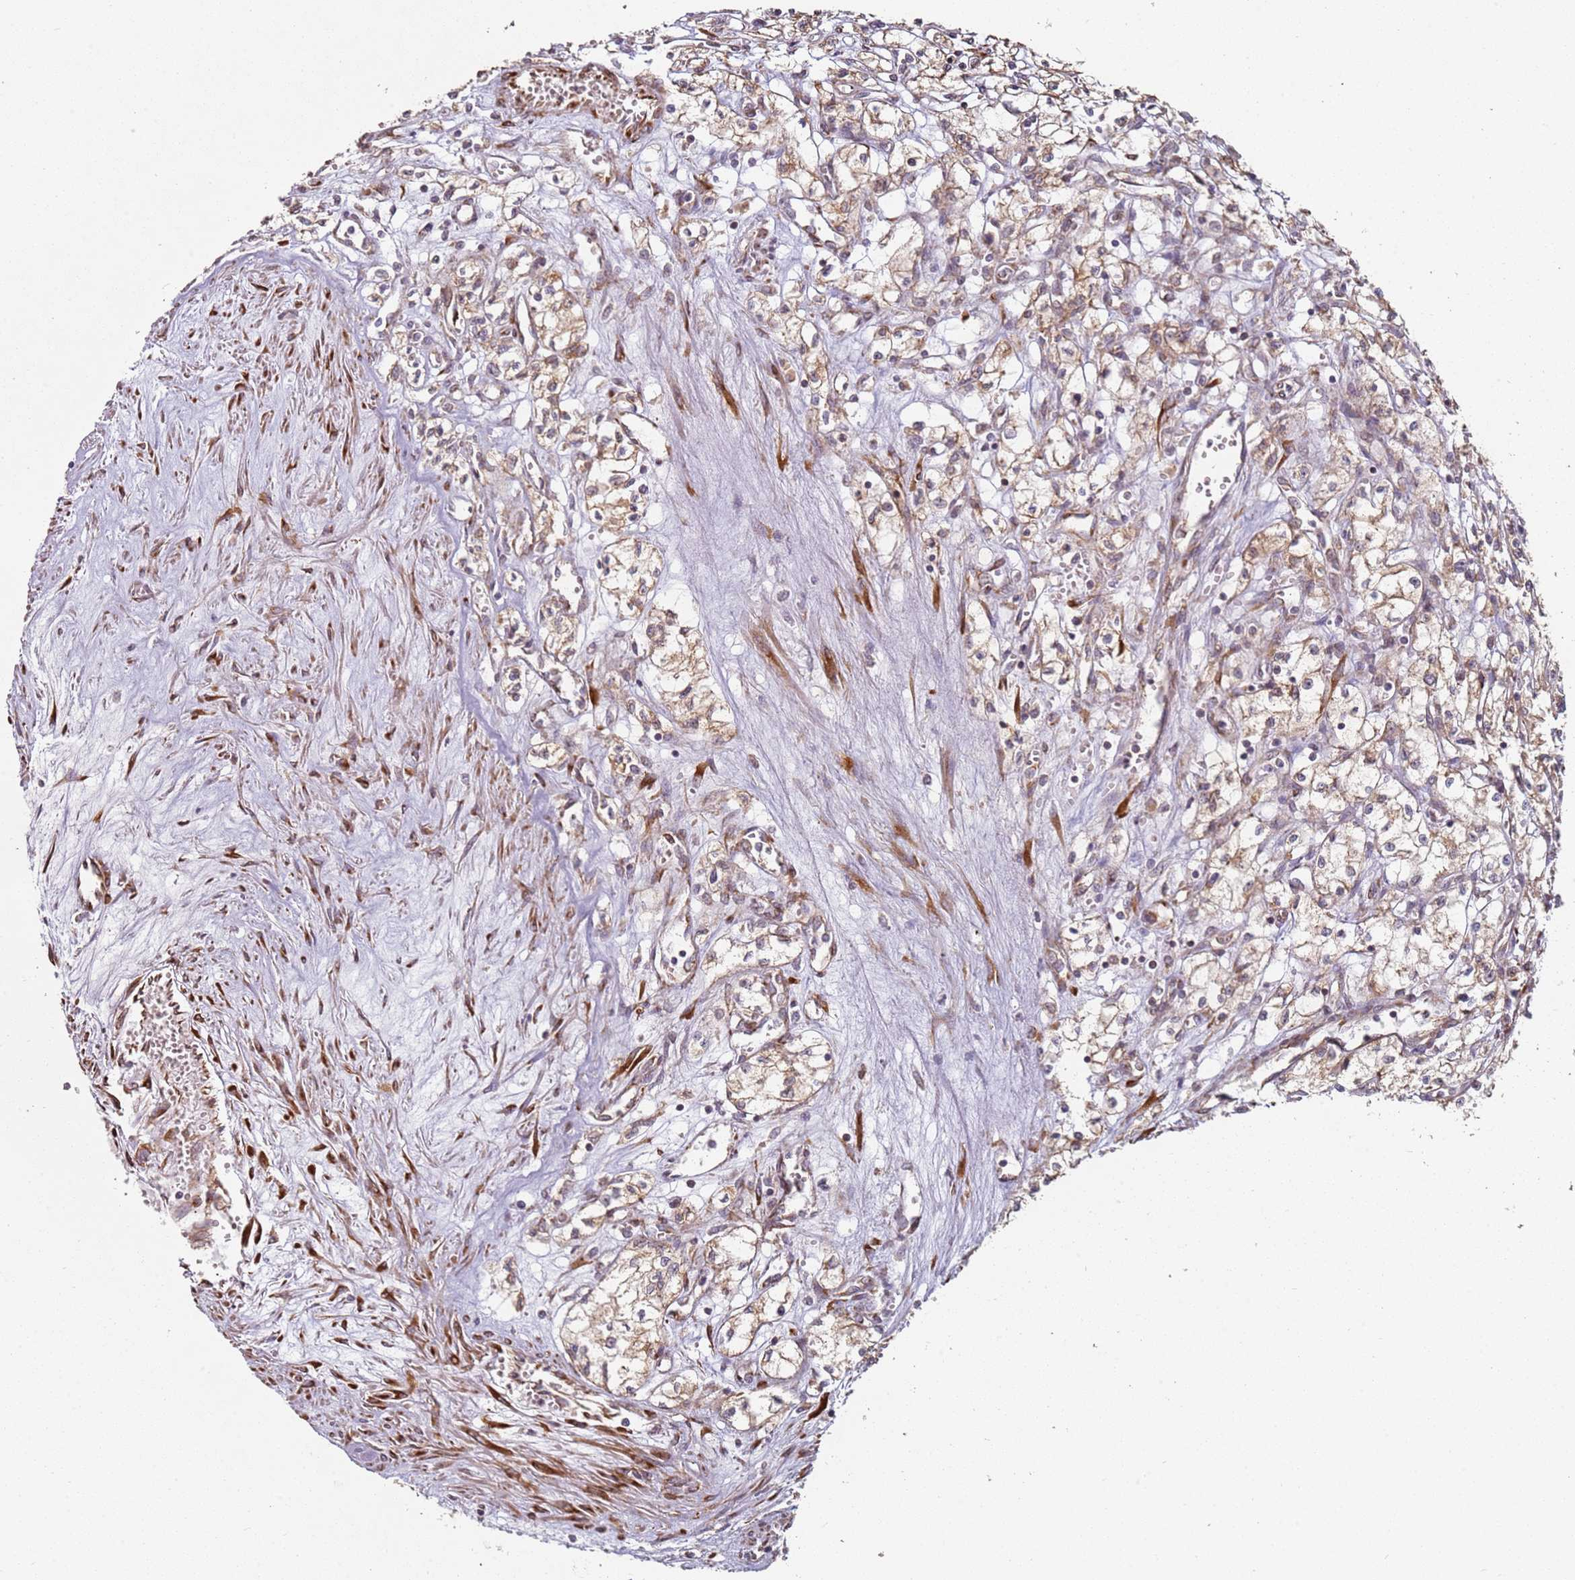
{"staining": {"intensity": "moderate", "quantity": ">75%", "location": "cytoplasmic/membranous"}, "tissue": "renal cancer", "cell_type": "Tumor cells", "image_type": "cancer", "snomed": [{"axis": "morphology", "description": "Adenocarcinoma, NOS"}, {"axis": "topography", "description": "Kidney"}], "caption": "A brown stain shows moderate cytoplasmic/membranous positivity of a protein in renal cancer tumor cells. (IHC, brightfield microscopy, high magnification).", "gene": "ARFRP1", "patient": {"sex": "male", "age": 59}}